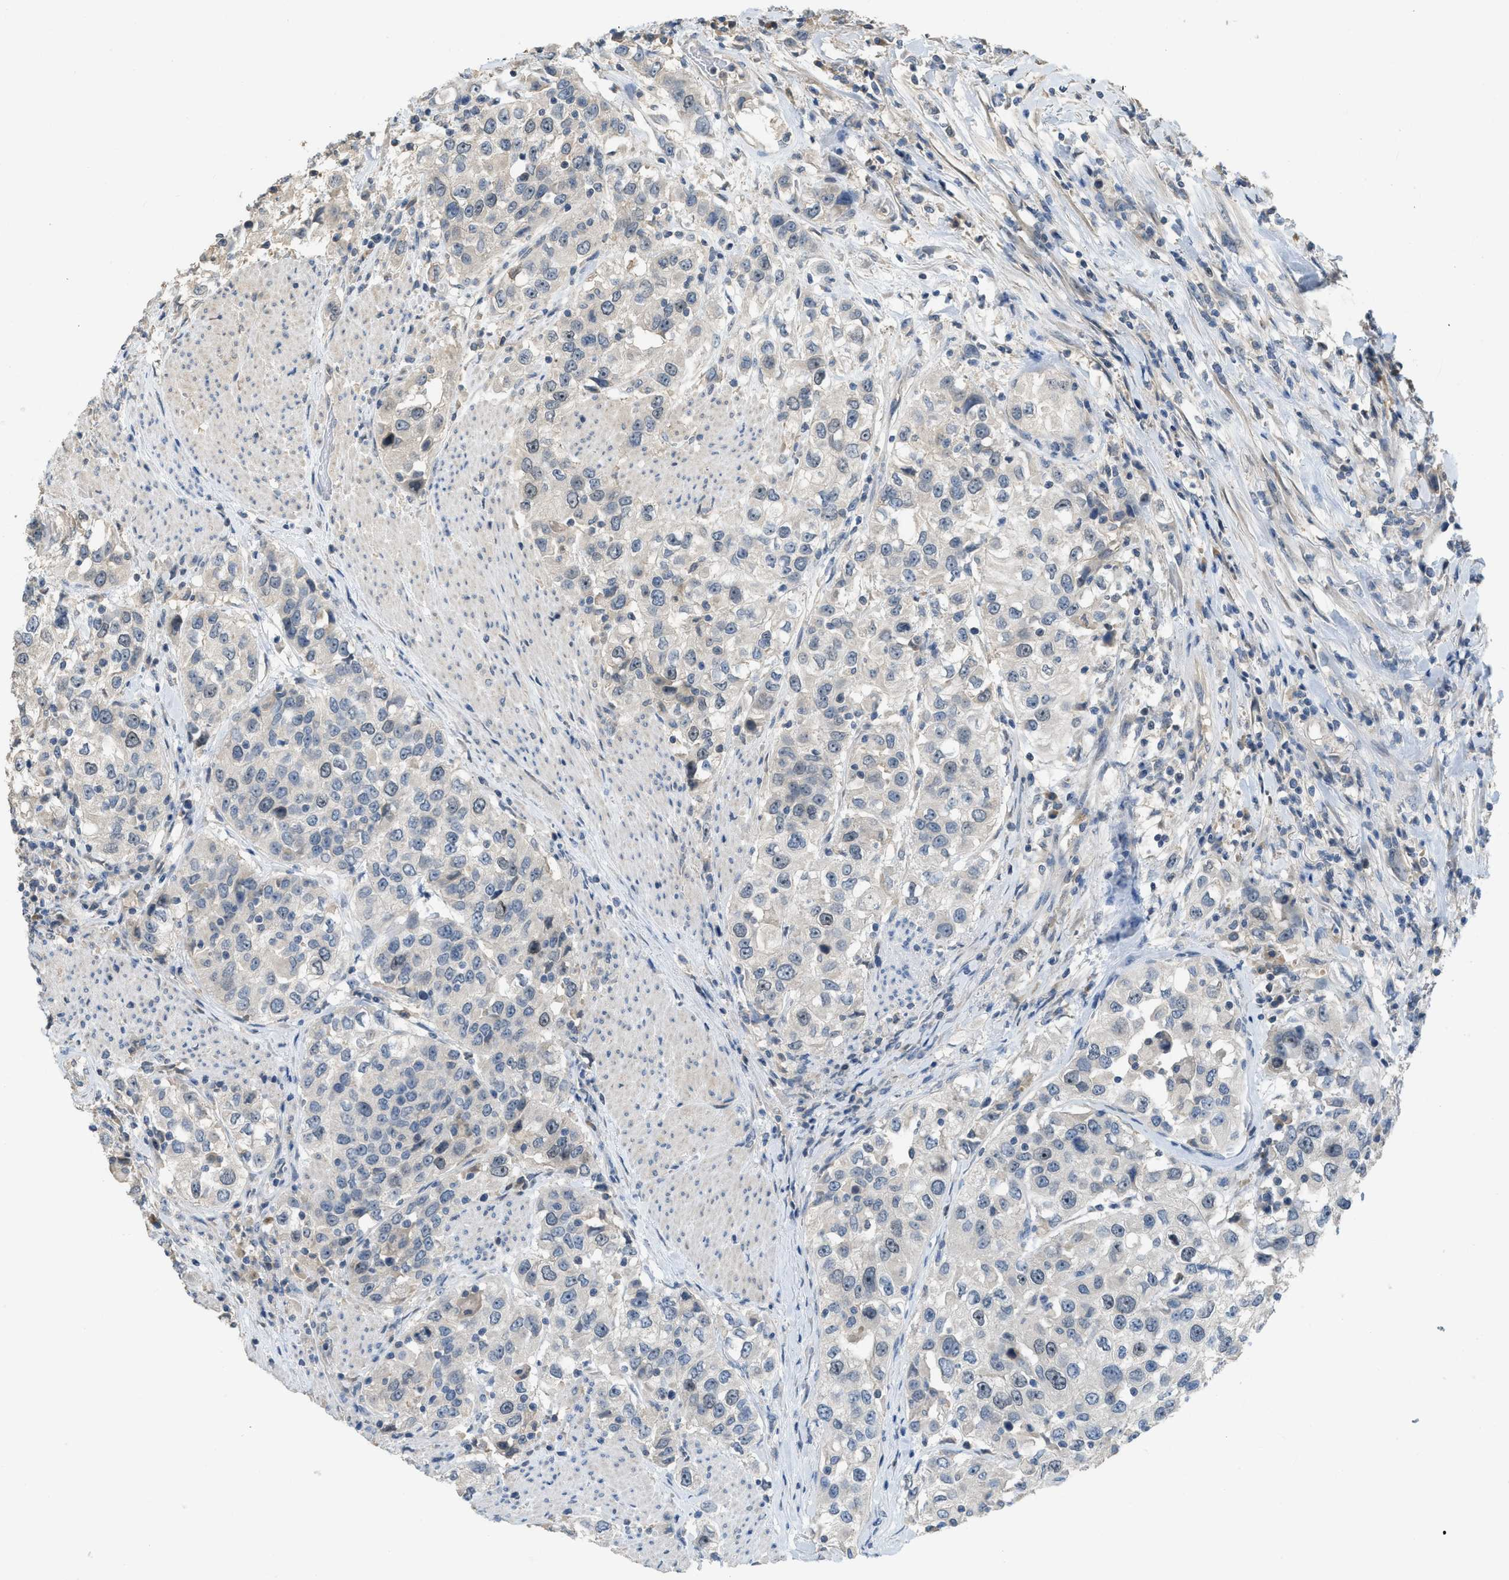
{"staining": {"intensity": "moderate", "quantity": "<25%", "location": "nuclear"}, "tissue": "urothelial cancer", "cell_type": "Tumor cells", "image_type": "cancer", "snomed": [{"axis": "morphology", "description": "Urothelial carcinoma, High grade"}, {"axis": "topography", "description": "Urinary bladder"}], "caption": "High-magnification brightfield microscopy of urothelial carcinoma (high-grade) stained with DAB (brown) and counterstained with hematoxylin (blue). tumor cells exhibit moderate nuclear expression is seen in about<25% of cells. (Brightfield microscopy of DAB IHC at high magnification).", "gene": "MIS18A", "patient": {"sex": "female", "age": 80}}